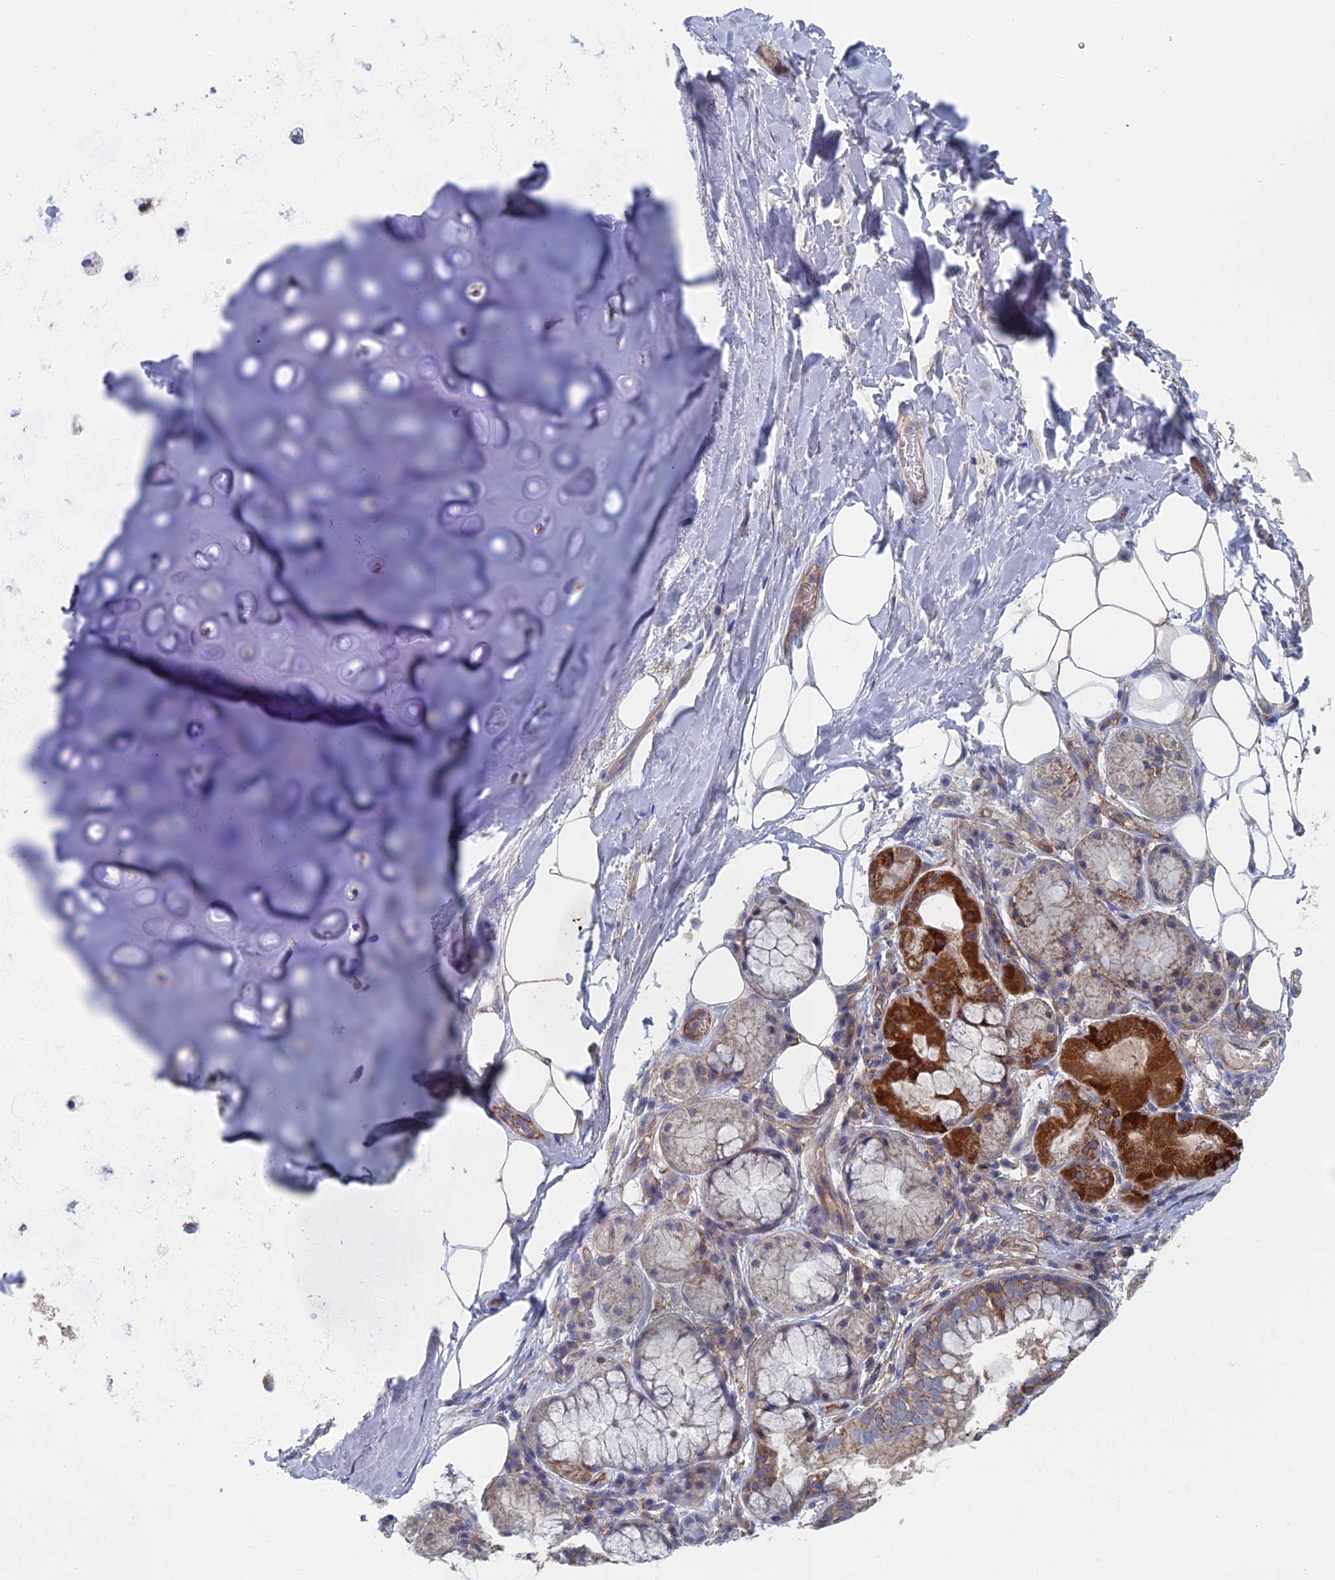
{"staining": {"intensity": "negative", "quantity": "none", "location": "none"}, "tissue": "adipose tissue", "cell_type": "Adipocytes", "image_type": "normal", "snomed": [{"axis": "morphology", "description": "Normal tissue, NOS"}, {"axis": "topography", "description": "Lymph node"}, {"axis": "topography", "description": "Cartilage tissue"}, {"axis": "topography", "description": "Bronchus"}], "caption": "High power microscopy micrograph of an immunohistochemistry (IHC) photomicrograph of unremarkable adipose tissue, revealing no significant positivity in adipocytes. (DAB immunohistochemistry (IHC) with hematoxylin counter stain).", "gene": "SNX11", "patient": {"sex": "male", "age": 63}}